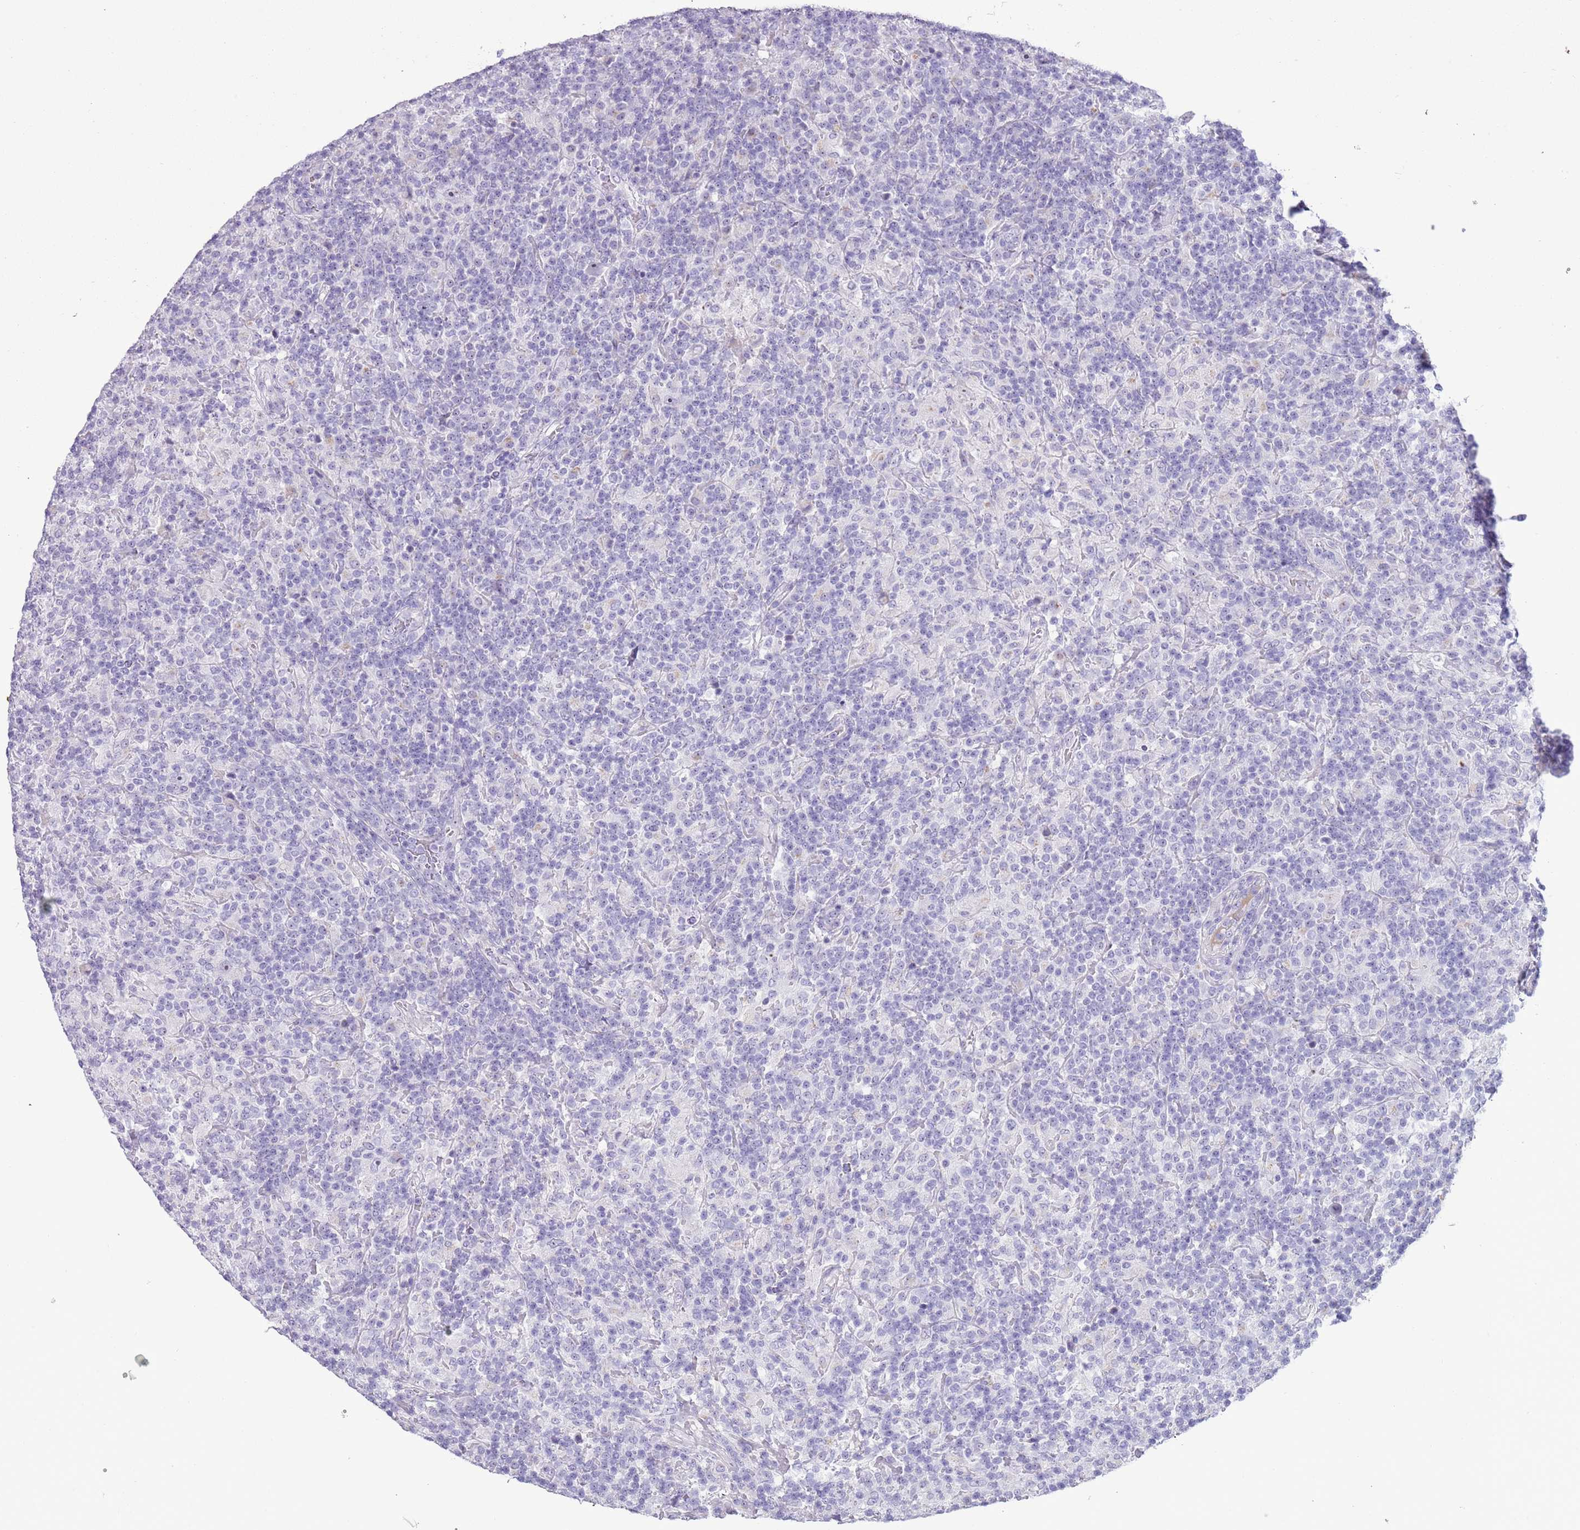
{"staining": {"intensity": "negative", "quantity": "none", "location": "none"}, "tissue": "lymphoma", "cell_type": "Tumor cells", "image_type": "cancer", "snomed": [{"axis": "morphology", "description": "Hodgkin's disease, NOS"}, {"axis": "topography", "description": "Lymph node"}], "caption": "The histopathology image displays no significant positivity in tumor cells of Hodgkin's disease.", "gene": "NBPF6", "patient": {"sex": "male", "age": 70}}